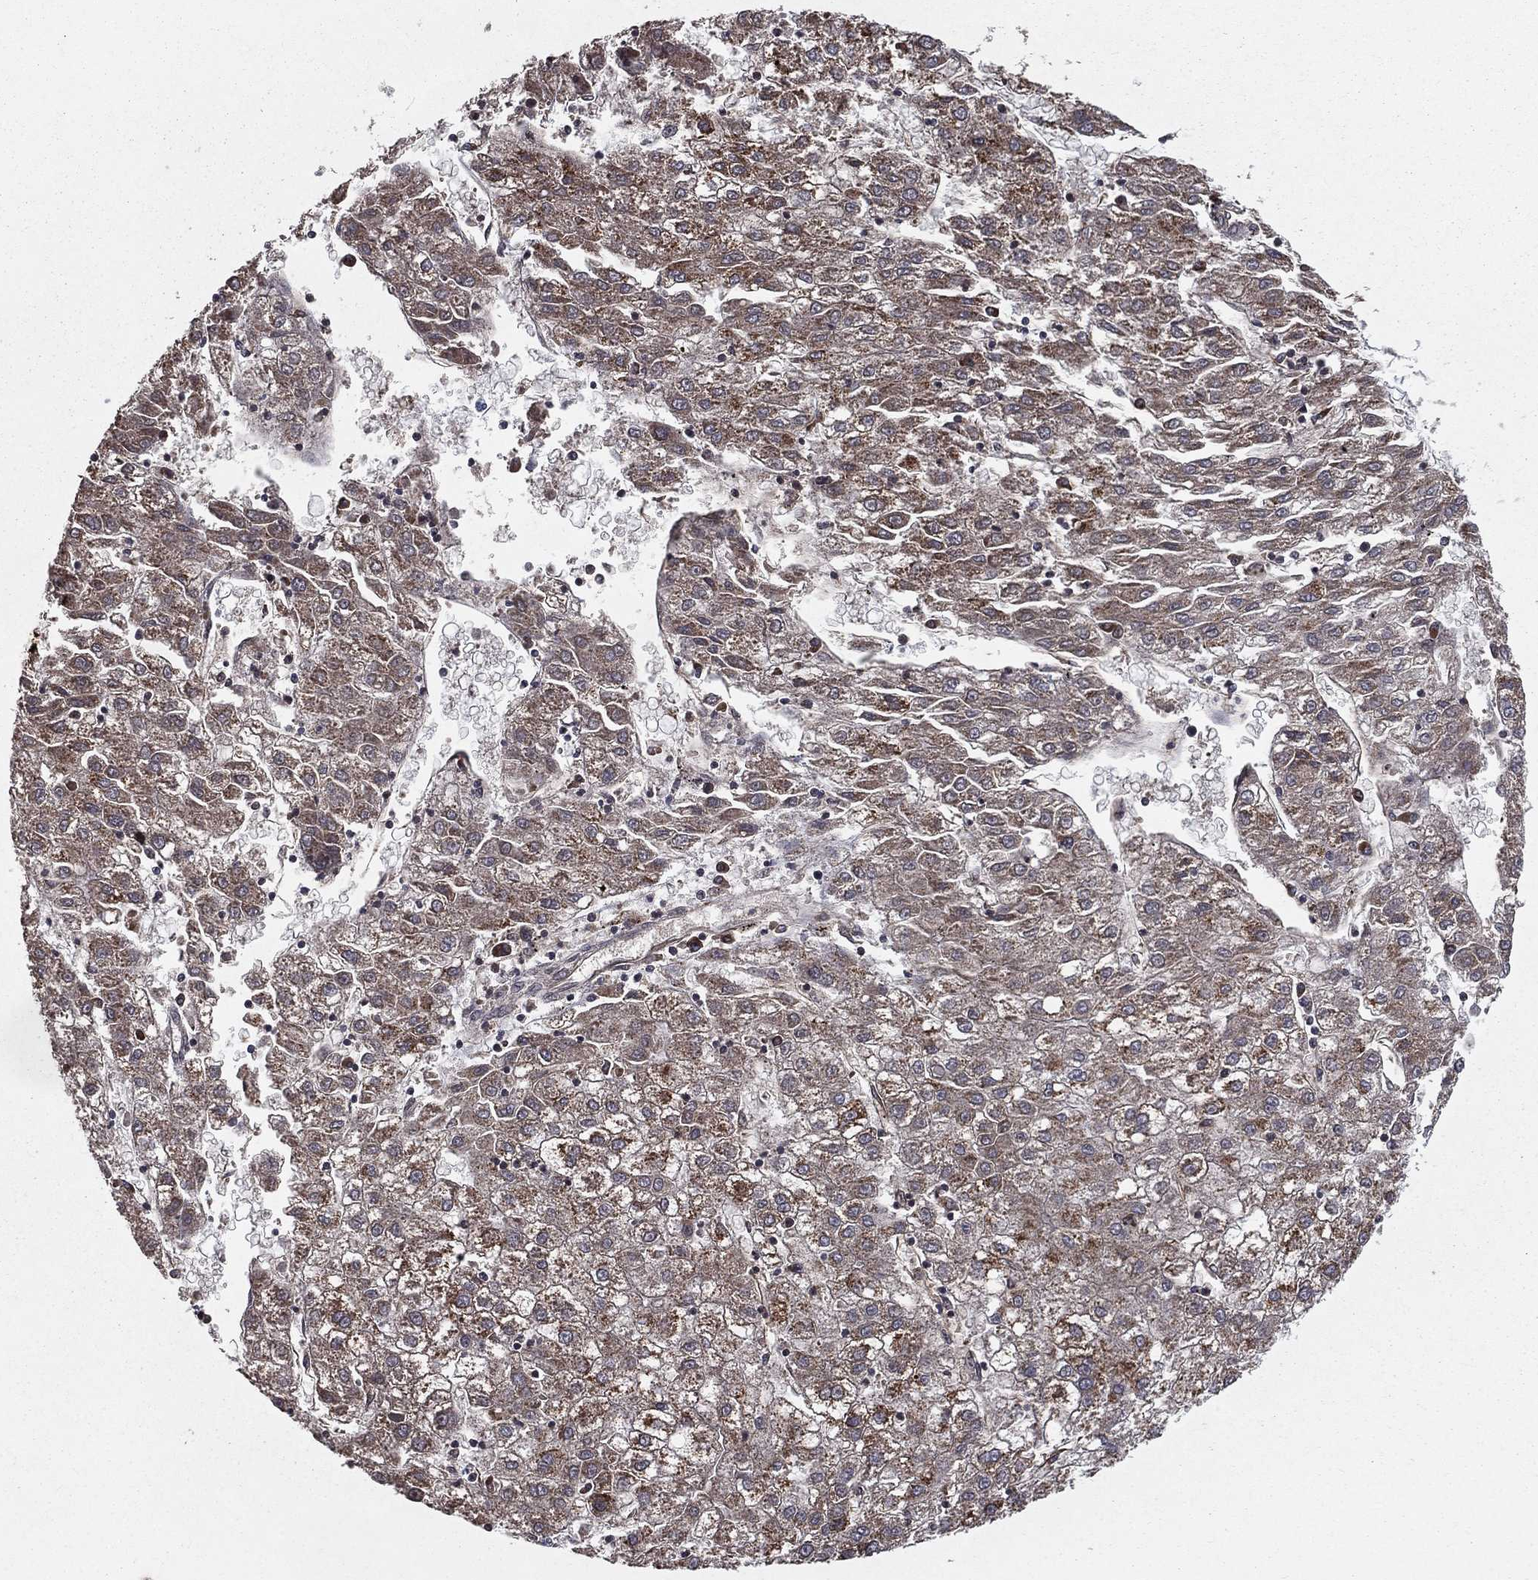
{"staining": {"intensity": "moderate", "quantity": "<25%", "location": "cytoplasmic/membranous"}, "tissue": "liver cancer", "cell_type": "Tumor cells", "image_type": "cancer", "snomed": [{"axis": "morphology", "description": "Carcinoma, Hepatocellular, NOS"}, {"axis": "topography", "description": "Liver"}], "caption": "Approximately <25% of tumor cells in human hepatocellular carcinoma (liver) demonstrate moderate cytoplasmic/membranous protein staining as visualized by brown immunohistochemical staining.", "gene": "CERT1", "patient": {"sex": "male", "age": 72}}